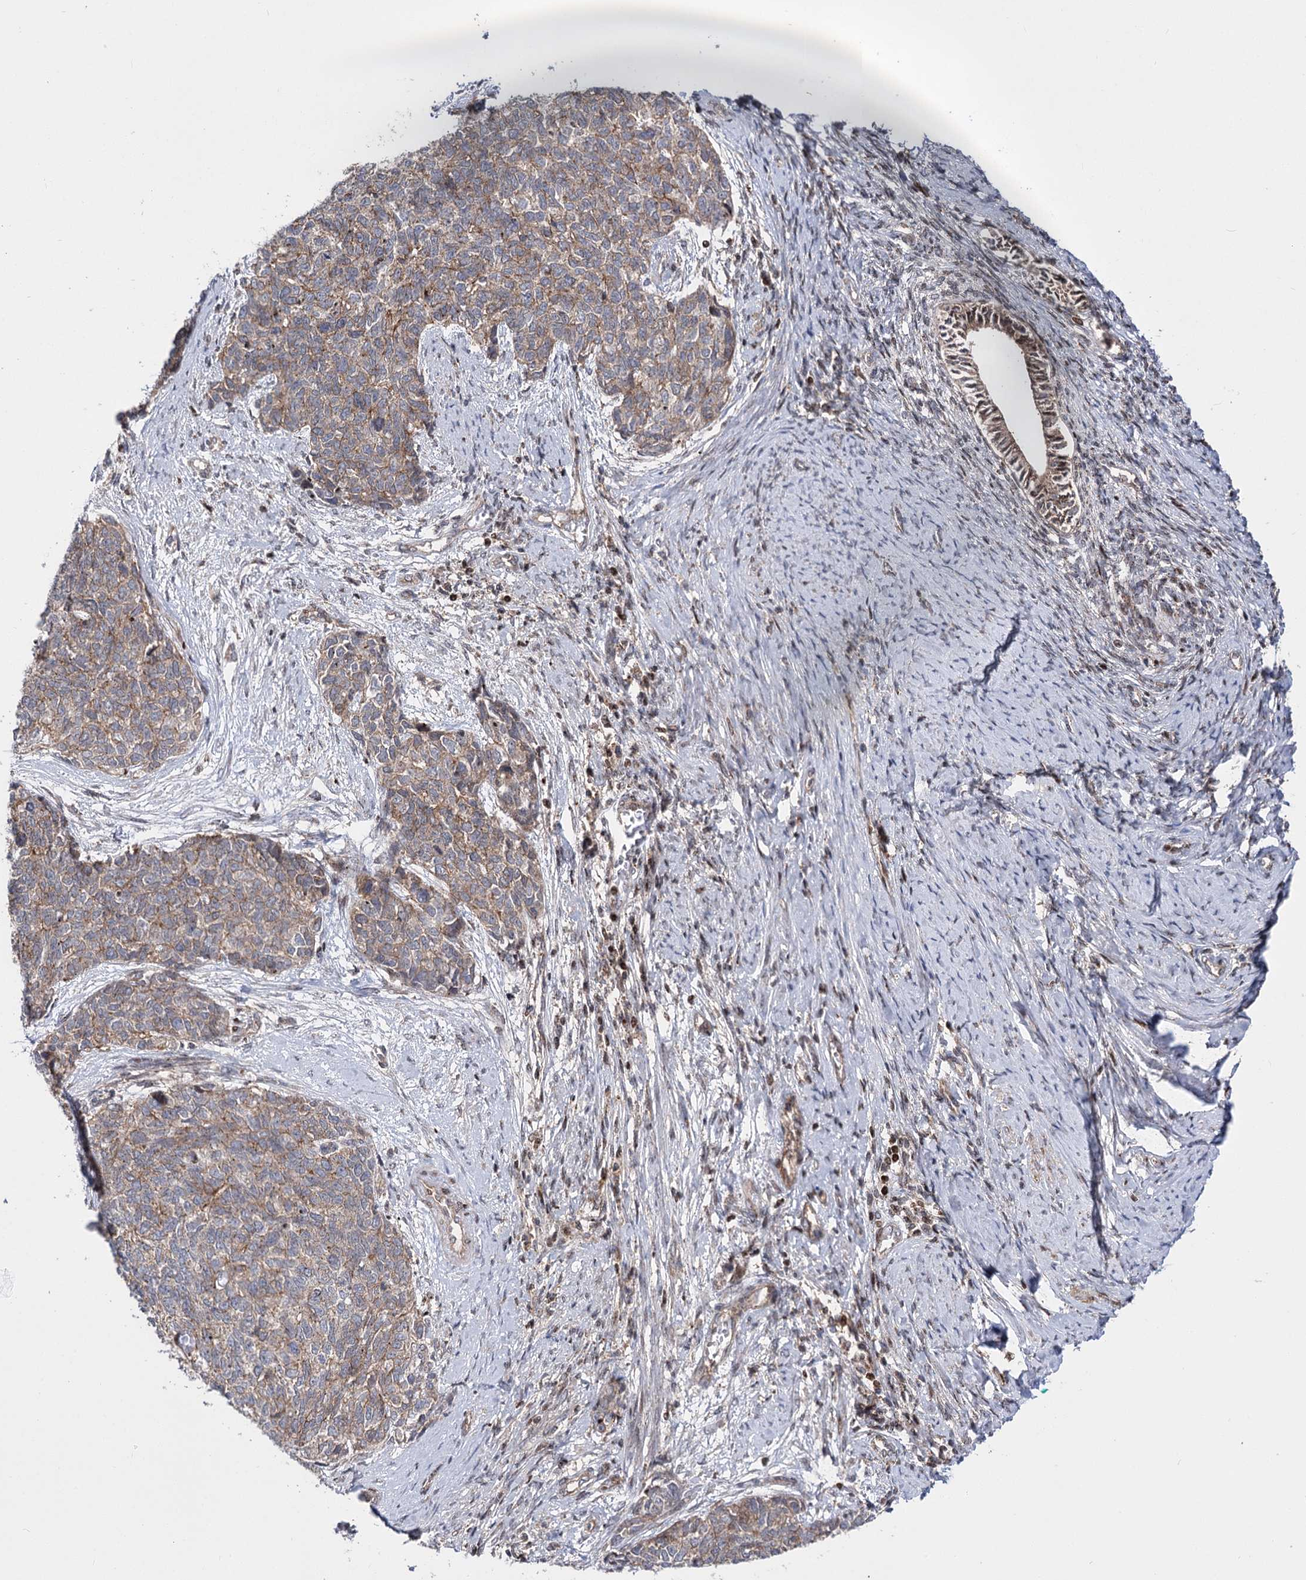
{"staining": {"intensity": "moderate", "quantity": ">75%", "location": "cytoplasmic/membranous"}, "tissue": "cervical cancer", "cell_type": "Tumor cells", "image_type": "cancer", "snomed": [{"axis": "morphology", "description": "Squamous cell carcinoma, NOS"}, {"axis": "topography", "description": "Cervix"}], "caption": "Moderate cytoplasmic/membranous staining for a protein is present in about >75% of tumor cells of squamous cell carcinoma (cervical) using immunohistochemistry (IHC).", "gene": "ZFYVE27", "patient": {"sex": "female", "age": 63}}